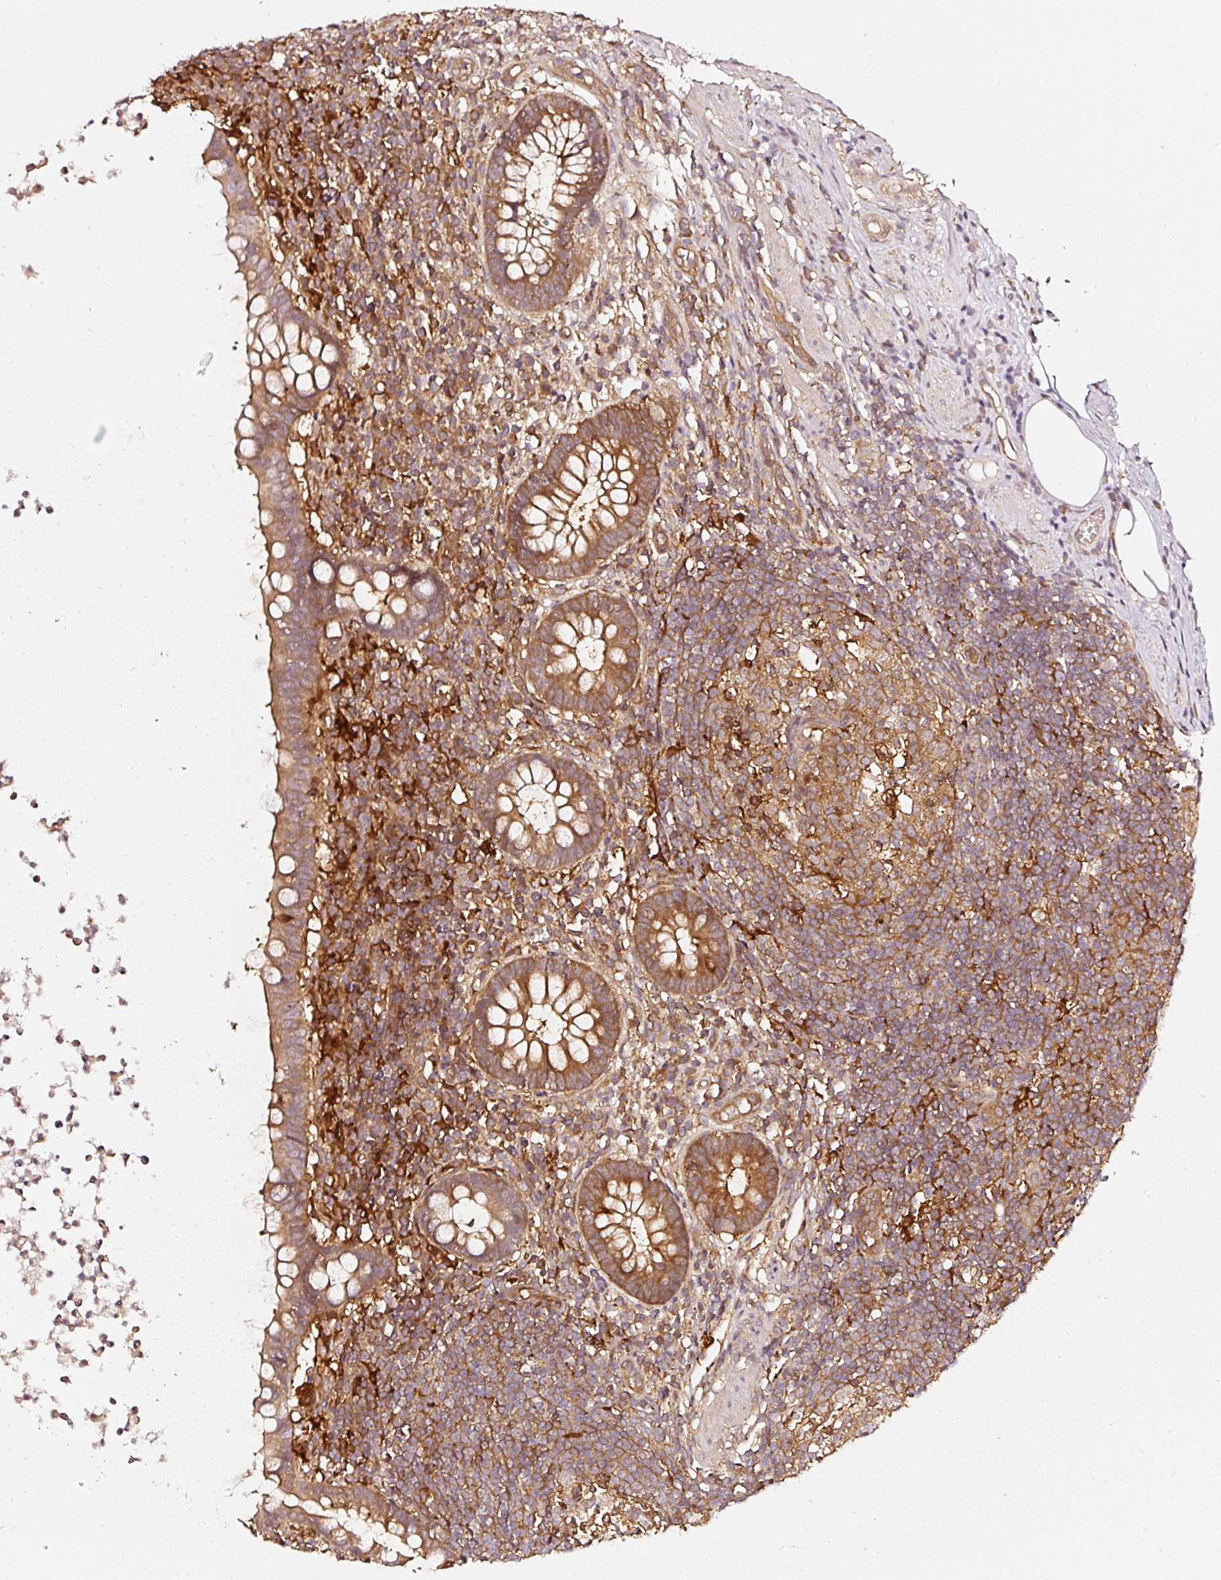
{"staining": {"intensity": "strong", "quantity": ">75%", "location": "cytoplasmic/membranous"}, "tissue": "appendix", "cell_type": "Glandular cells", "image_type": "normal", "snomed": [{"axis": "morphology", "description": "Normal tissue, NOS"}, {"axis": "topography", "description": "Appendix"}], "caption": "This photomicrograph reveals IHC staining of unremarkable human appendix, with high strong cytoplasmic/membranous staining in approximately >75% of glandular cells.", "gene": "ASMTL", "patient": {"sex": "female", "age": 56}}